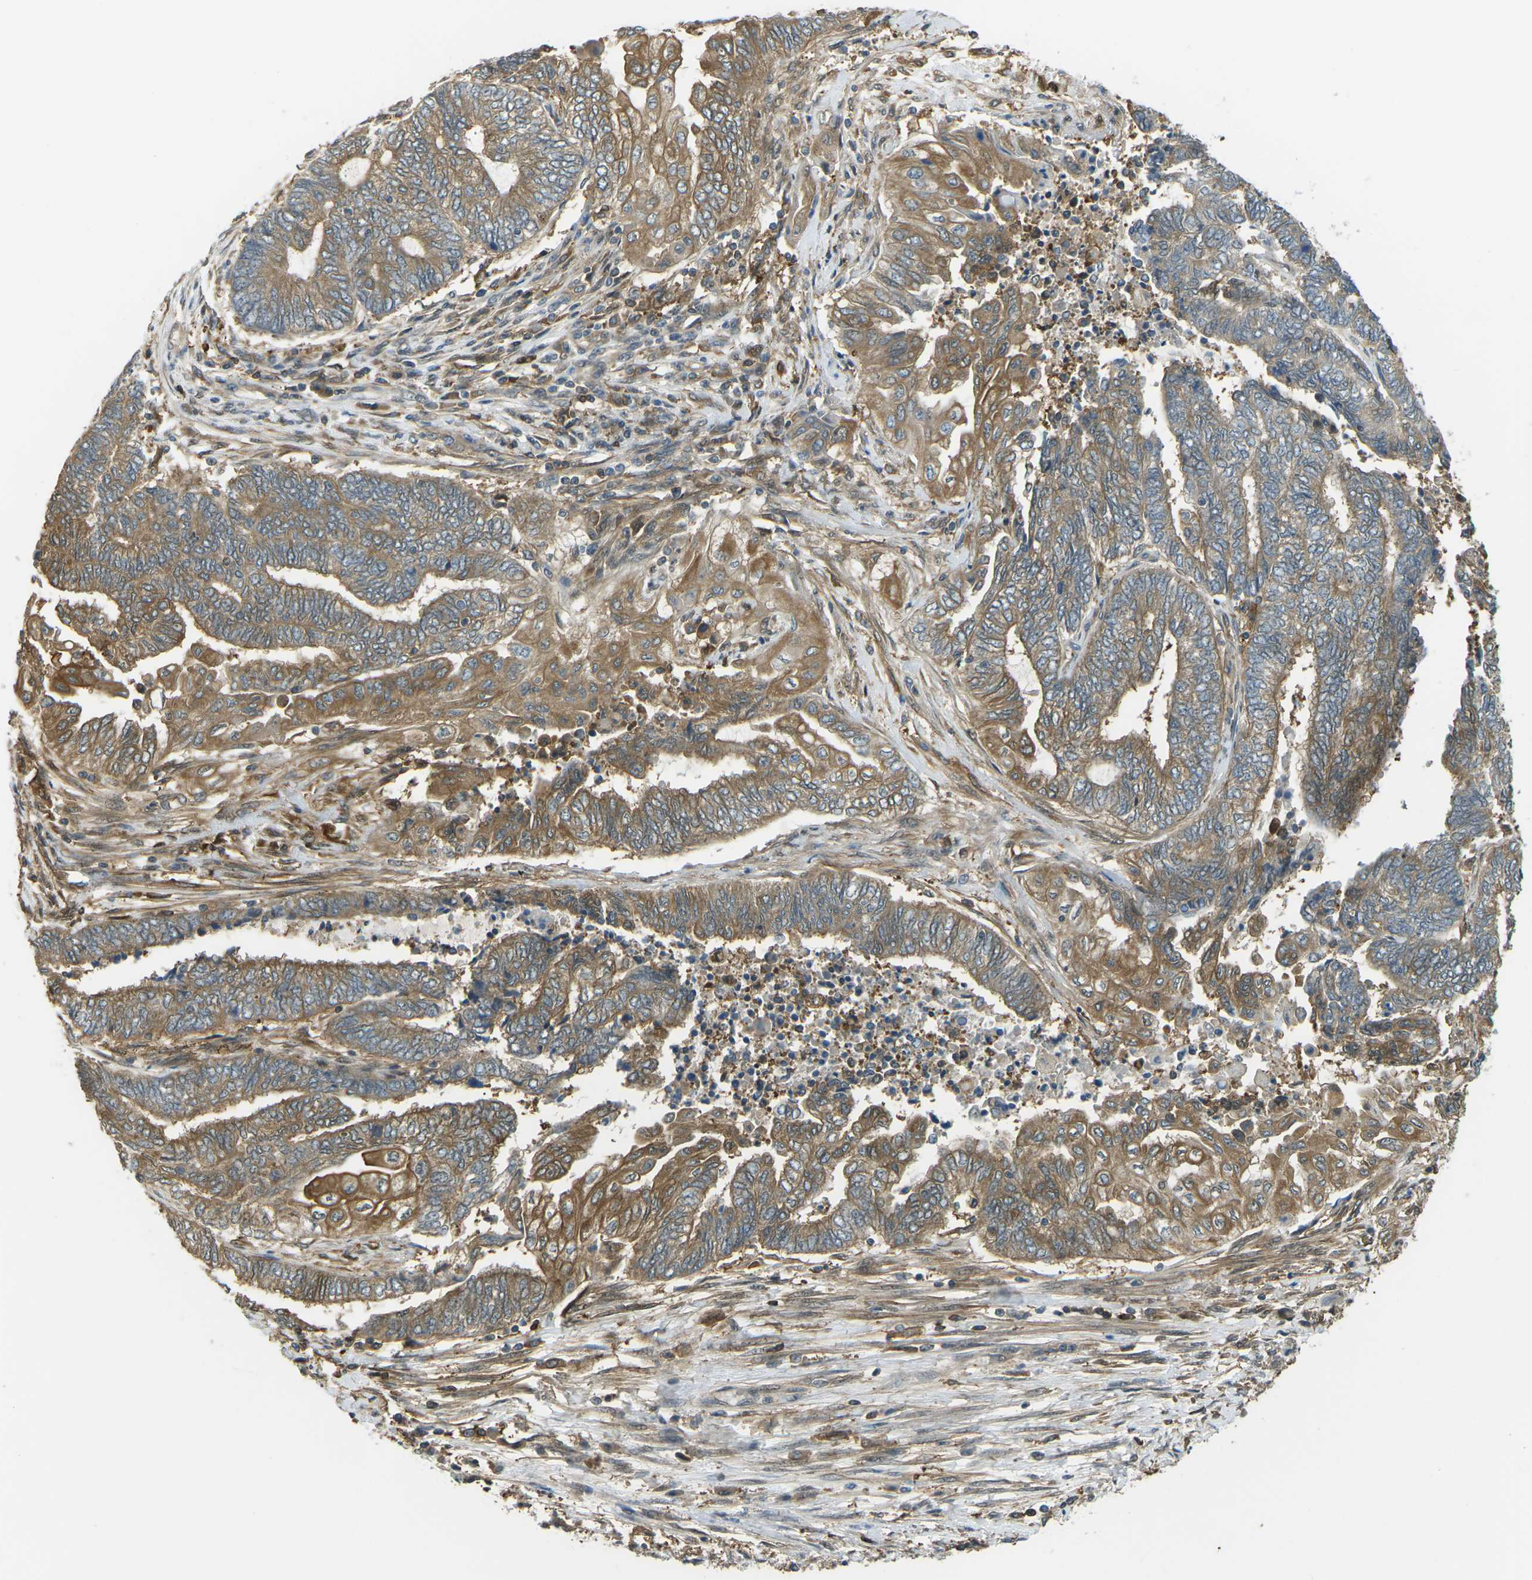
{"staining": {"intensity": "moderate", "quantity": ">75%", "location": "cytoplasmic/membranous"}, "tissue": "endometrial cancer", "cell_type": "Tumor cells", "image_type": "cancer", "snomed": [{"axis": "morphology", "description": "Adenocarcinoma, NOS"}, {"axis": "topography", "description": "Uterus"}, {"axis": "topography", "description": "Endometrium"}], "caption": "A brown stain highlights moderate cytoplasmic/membranous staining of a protein in human adenocarcinoma (endometrial) tumor cells.", "gene": "PIEZO2", "patient": {"sex": "female", "age": 70}}